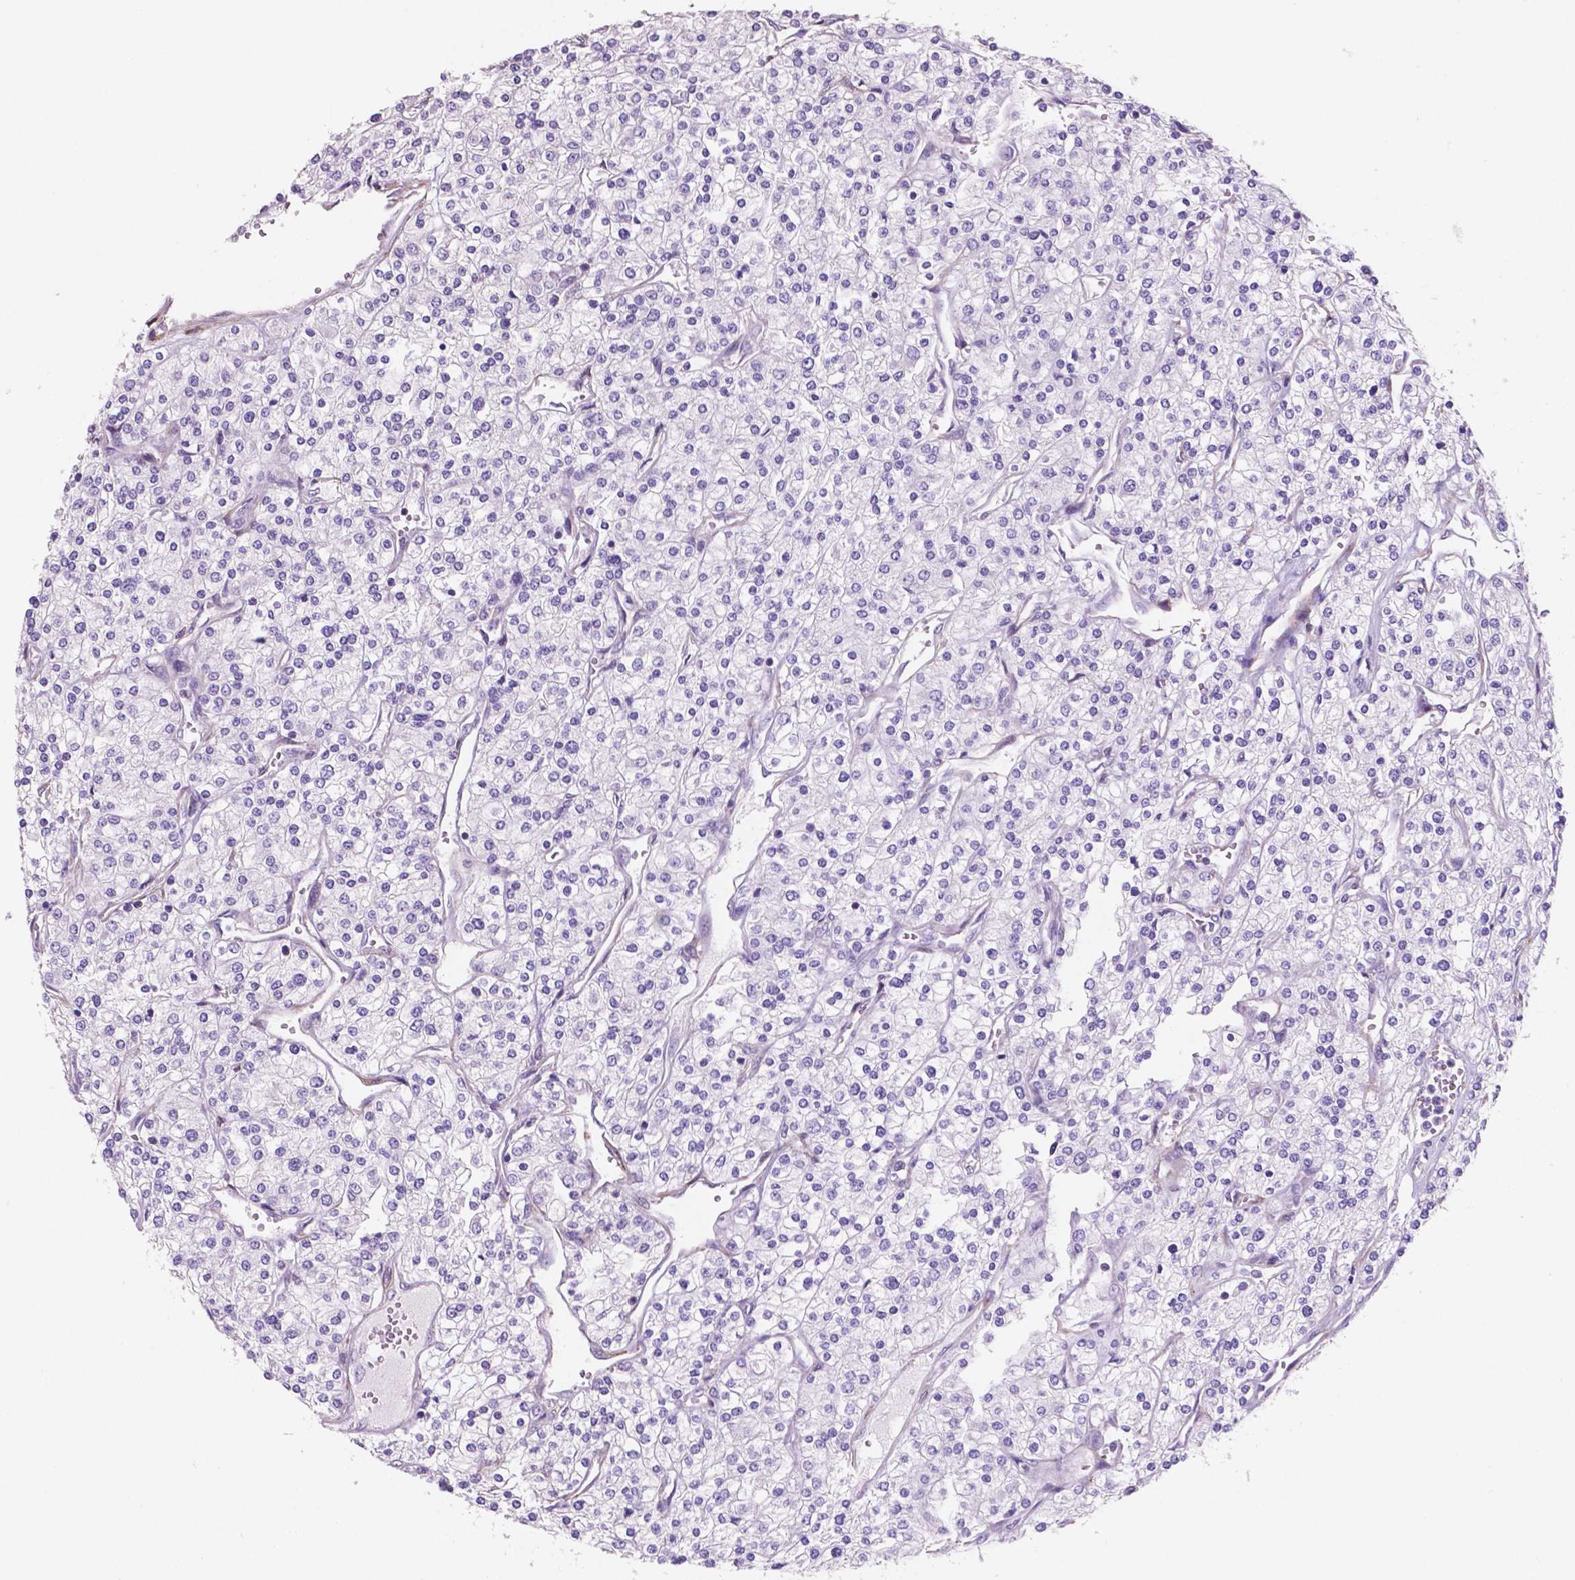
{"staining": {"intensity": "negative", "quantity": "none", "location": "none"}, "tissue": "renal cancer", "cell_type": "Tumor cells", "image_type": "cancer", "snomed": [{"axis": "morphology", "description": "Adenocarcinoma, NOS"}, {"axis": "topography", "description": "Kidney"}], "caption": "Micrograph shows no protein staining in tumor cells of renal cancer tissue. The staining was performed using DAB (3,3'-diaminobenzidine) to visualize the protein expression in brown, while the nuclei were stained in blue with hematoxylin (Magnification: 20x).", "gene": "TOR2A", "patient": {"sex": "male", "age": 80}}